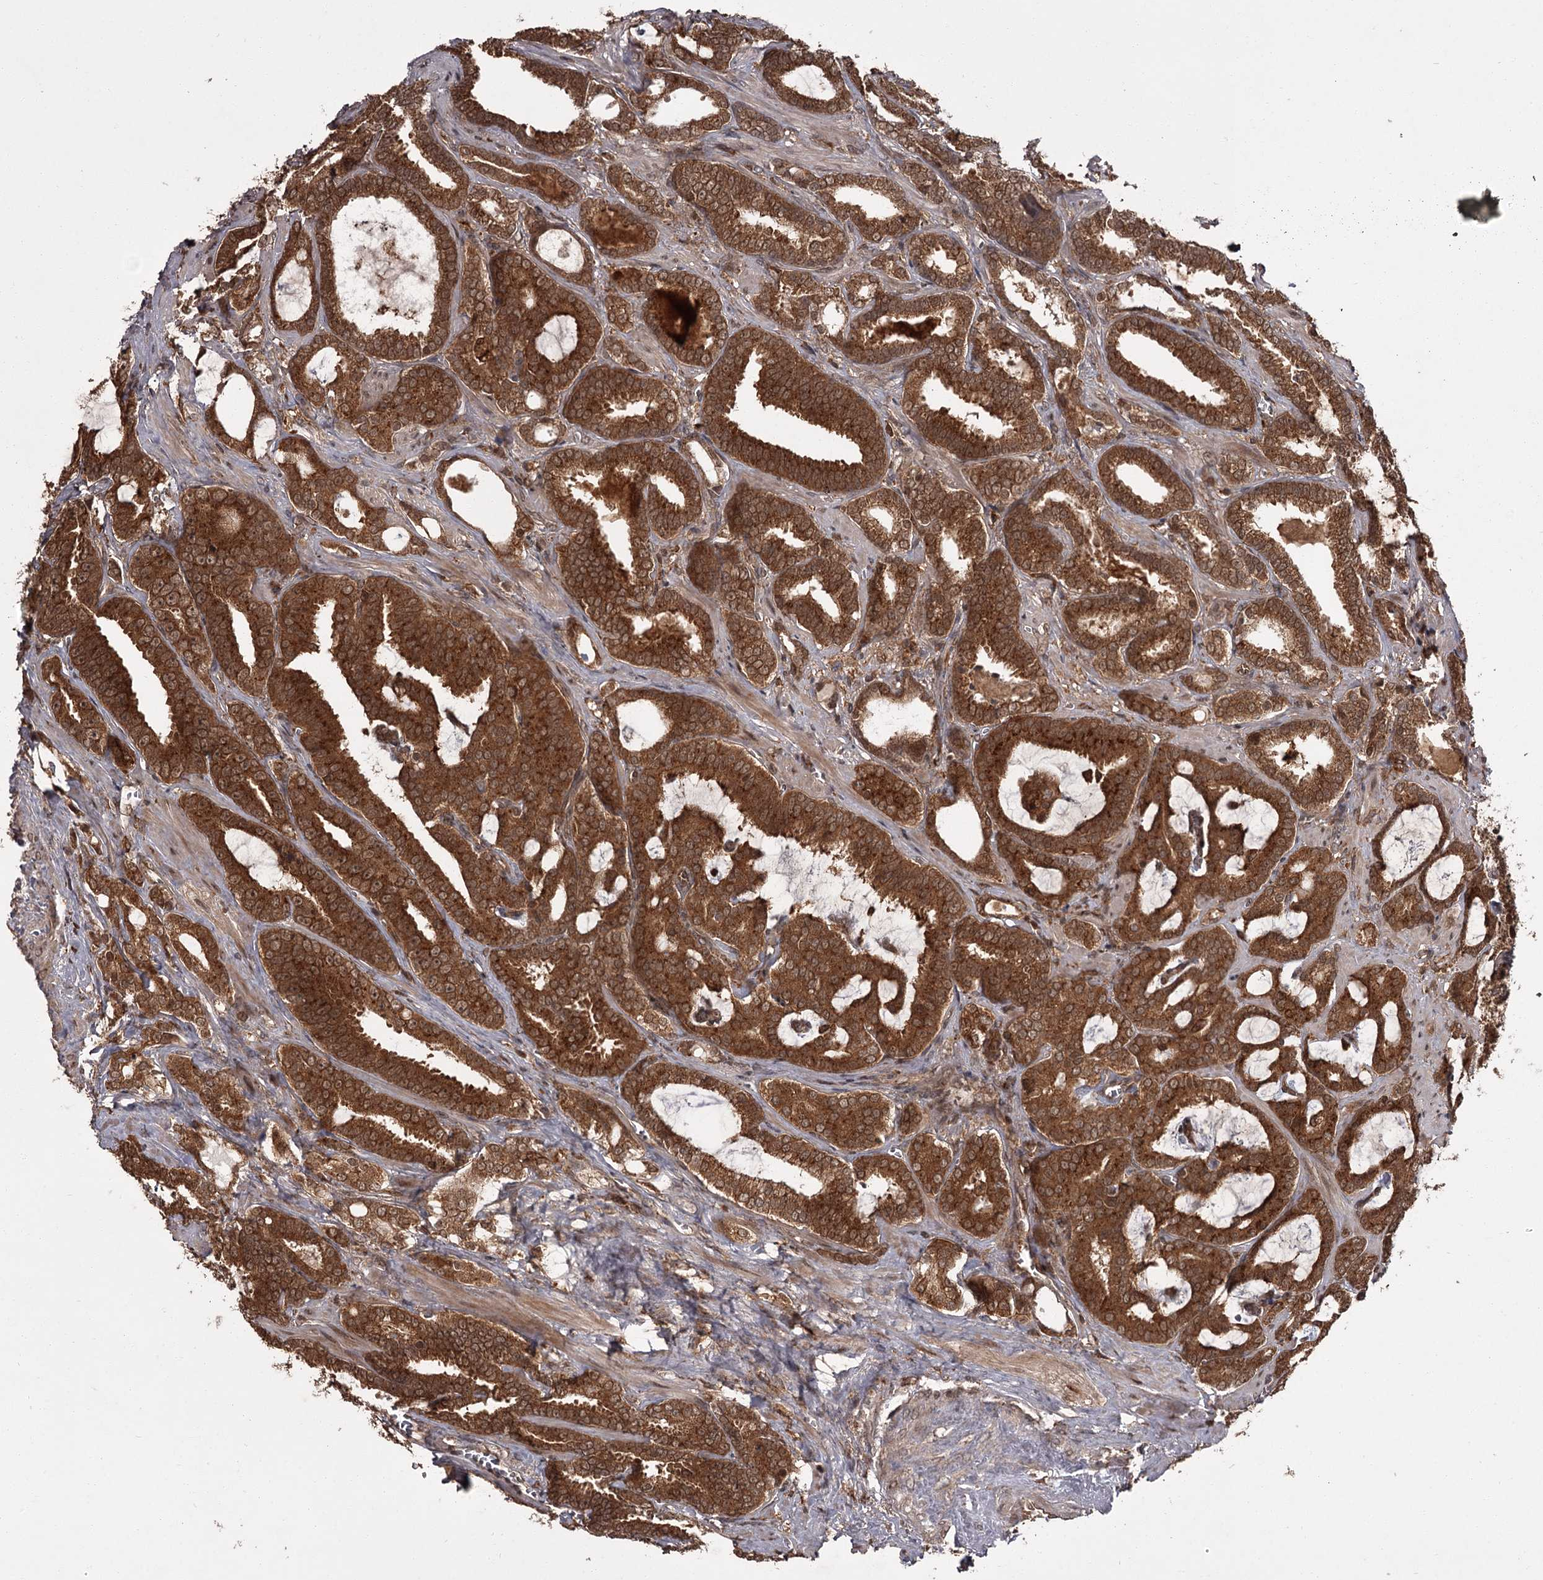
{"staining": {"intensity": "strong", "quantity": ">75%", "location": "cytoplasmic/membranous,nuclear"}, "tissue": "prostate cancer", "cell_type": "Tumor cells", "image_type": "cancer", "snomed": [{"axis": "morphology", "description": "Adenocarcinoma, High grade"}, {"axis": "topography", "description": "Prostate and seminal vesicle, NOS"}], "caption": "This is an image of immunohistochemistry staining of prostate cancer, which shows strong positivity in the cytoplasmic/membranous and nuclear of tumor cells.", "gene": "TBC1D23", "patient": {"sex": "male", "age": 67}}